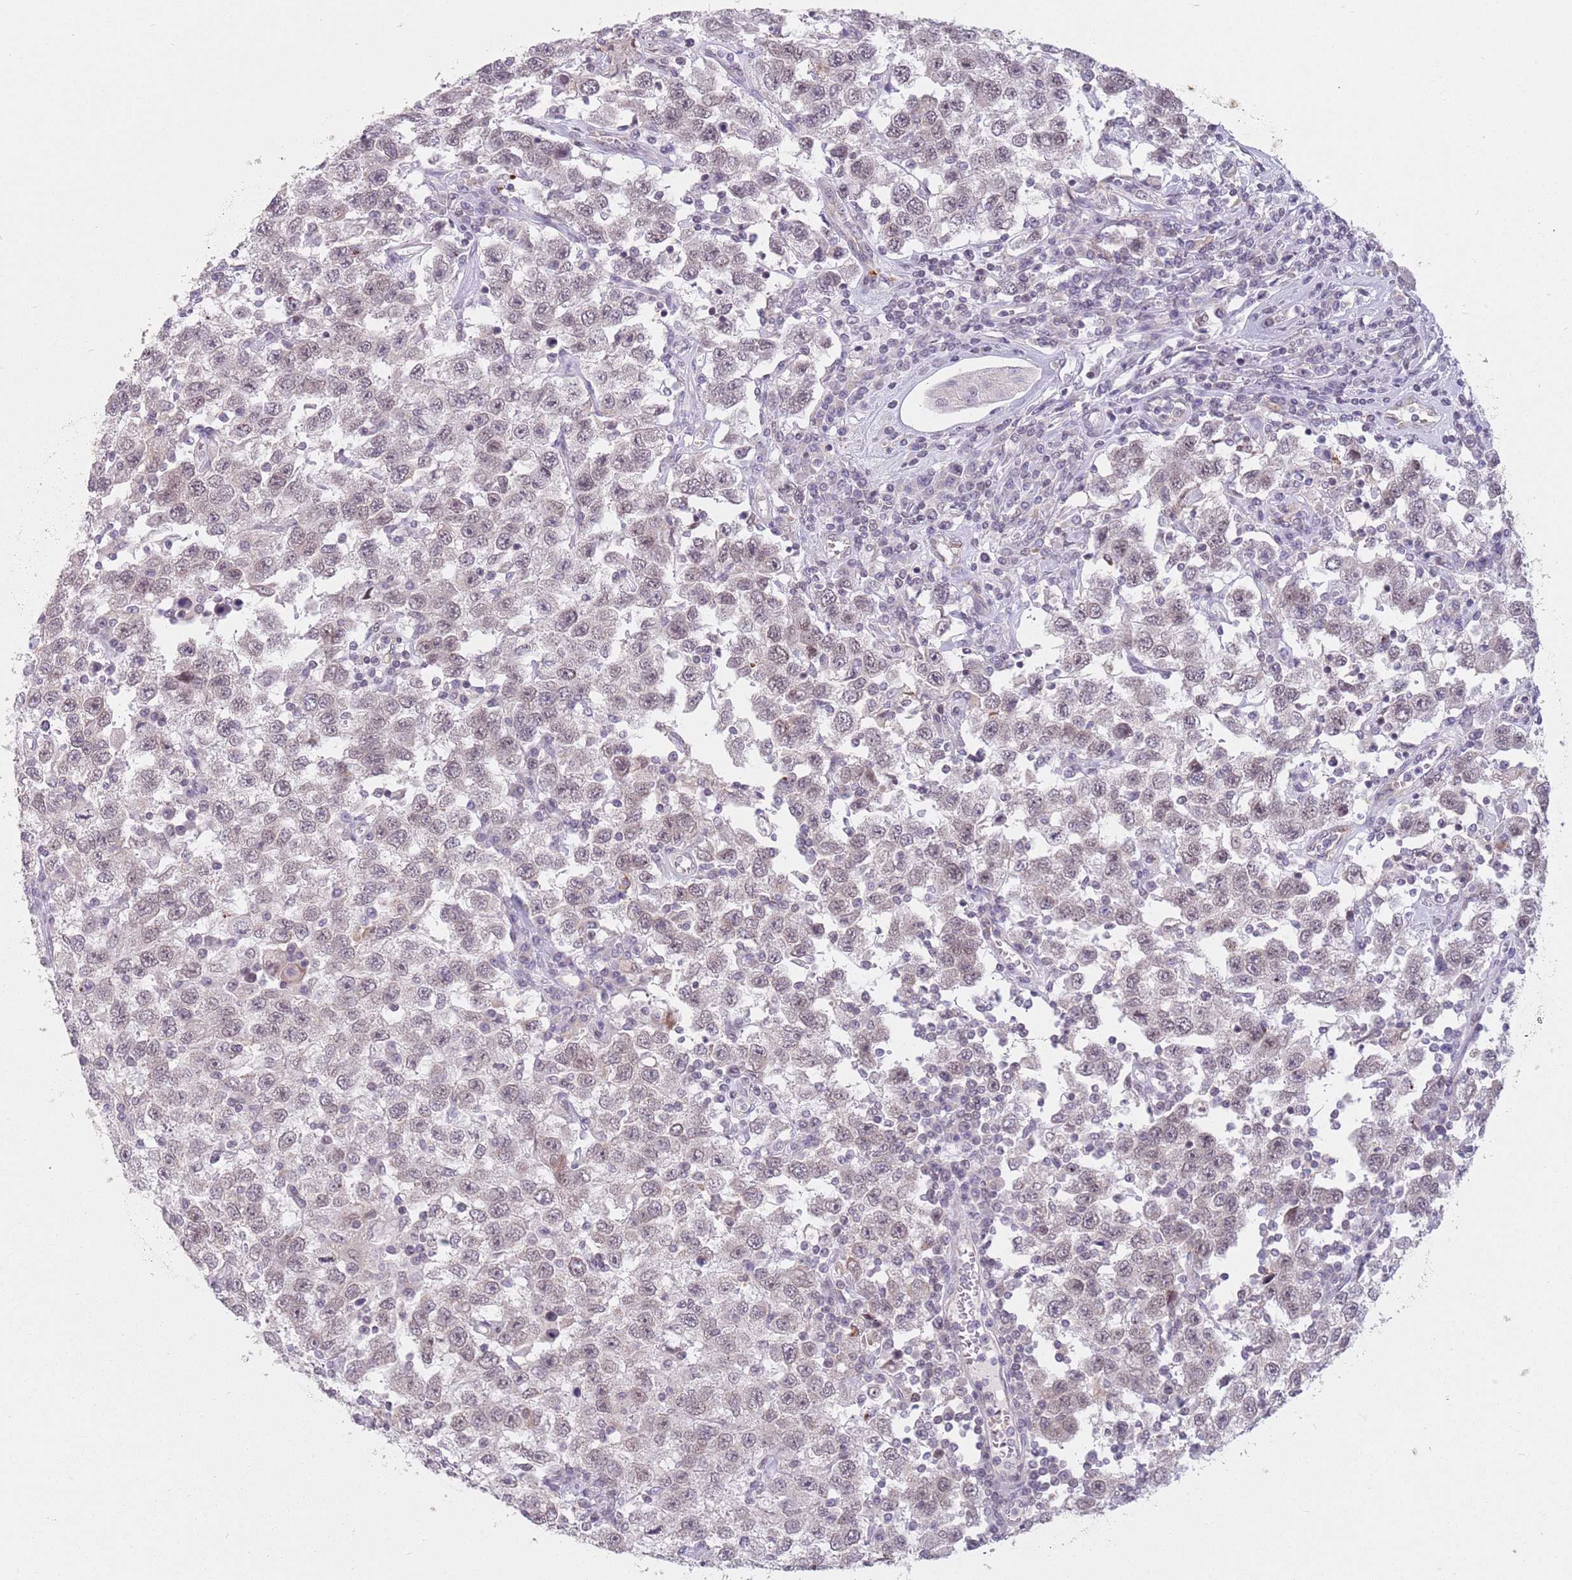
{"staining": {"intensity": "weak", "quantity": "<25%", "location": "nuclear"}, "tissue": "testis cancer", "cell_type": "Tumor cells", "image_type": "cancer", "snomed": [{"axis": "morphology", "description": "Seminoma, NOS"}, {"axis": "topography", "description": "Testis"}], "caption": "Immunohistochemistry (IHC) of seminoma (testis) exhibits no positivity in tumor cells.", "gene": "ZNF574", "patient": {"sex": "male", "age": 41}}